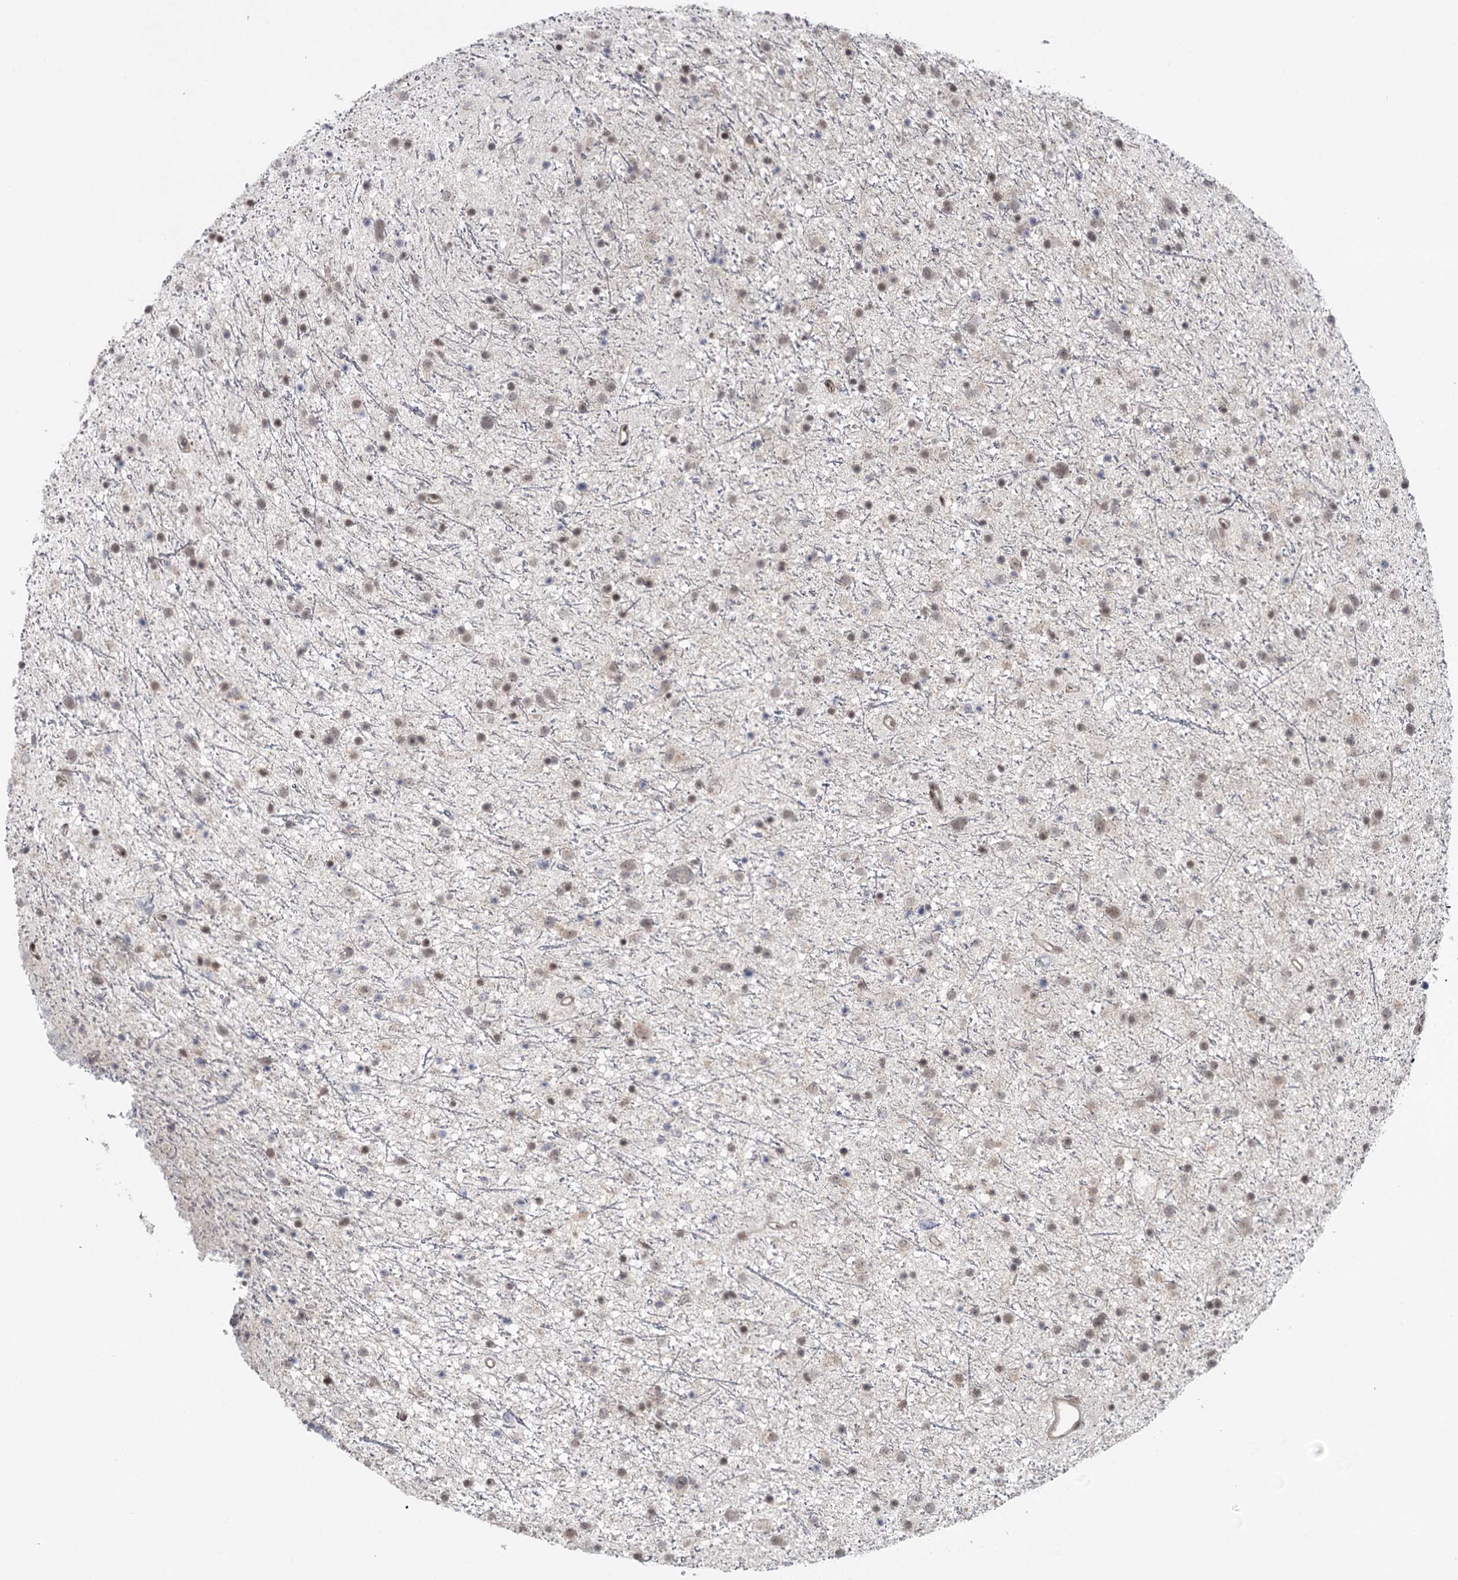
{"staining": {"intensity": "weak", "quantity": ">75%", "location": "nuclear"}, "tissue": "glioma", "cell_type": "Tumor cells", "image_type": "cancer", "snomed": [{"axis": "morphology", "description": "Glioma, malignant, Low grade"}, {"axis": "topography", "description": "Cerebral cortex"}], "caption": "Protein staining of glioma tissue demonstrates weak nuclear staining in approximately >75% of tumor cells.", "gene": "FAM13C", "patient": {"sex": "female", "age": 39}}